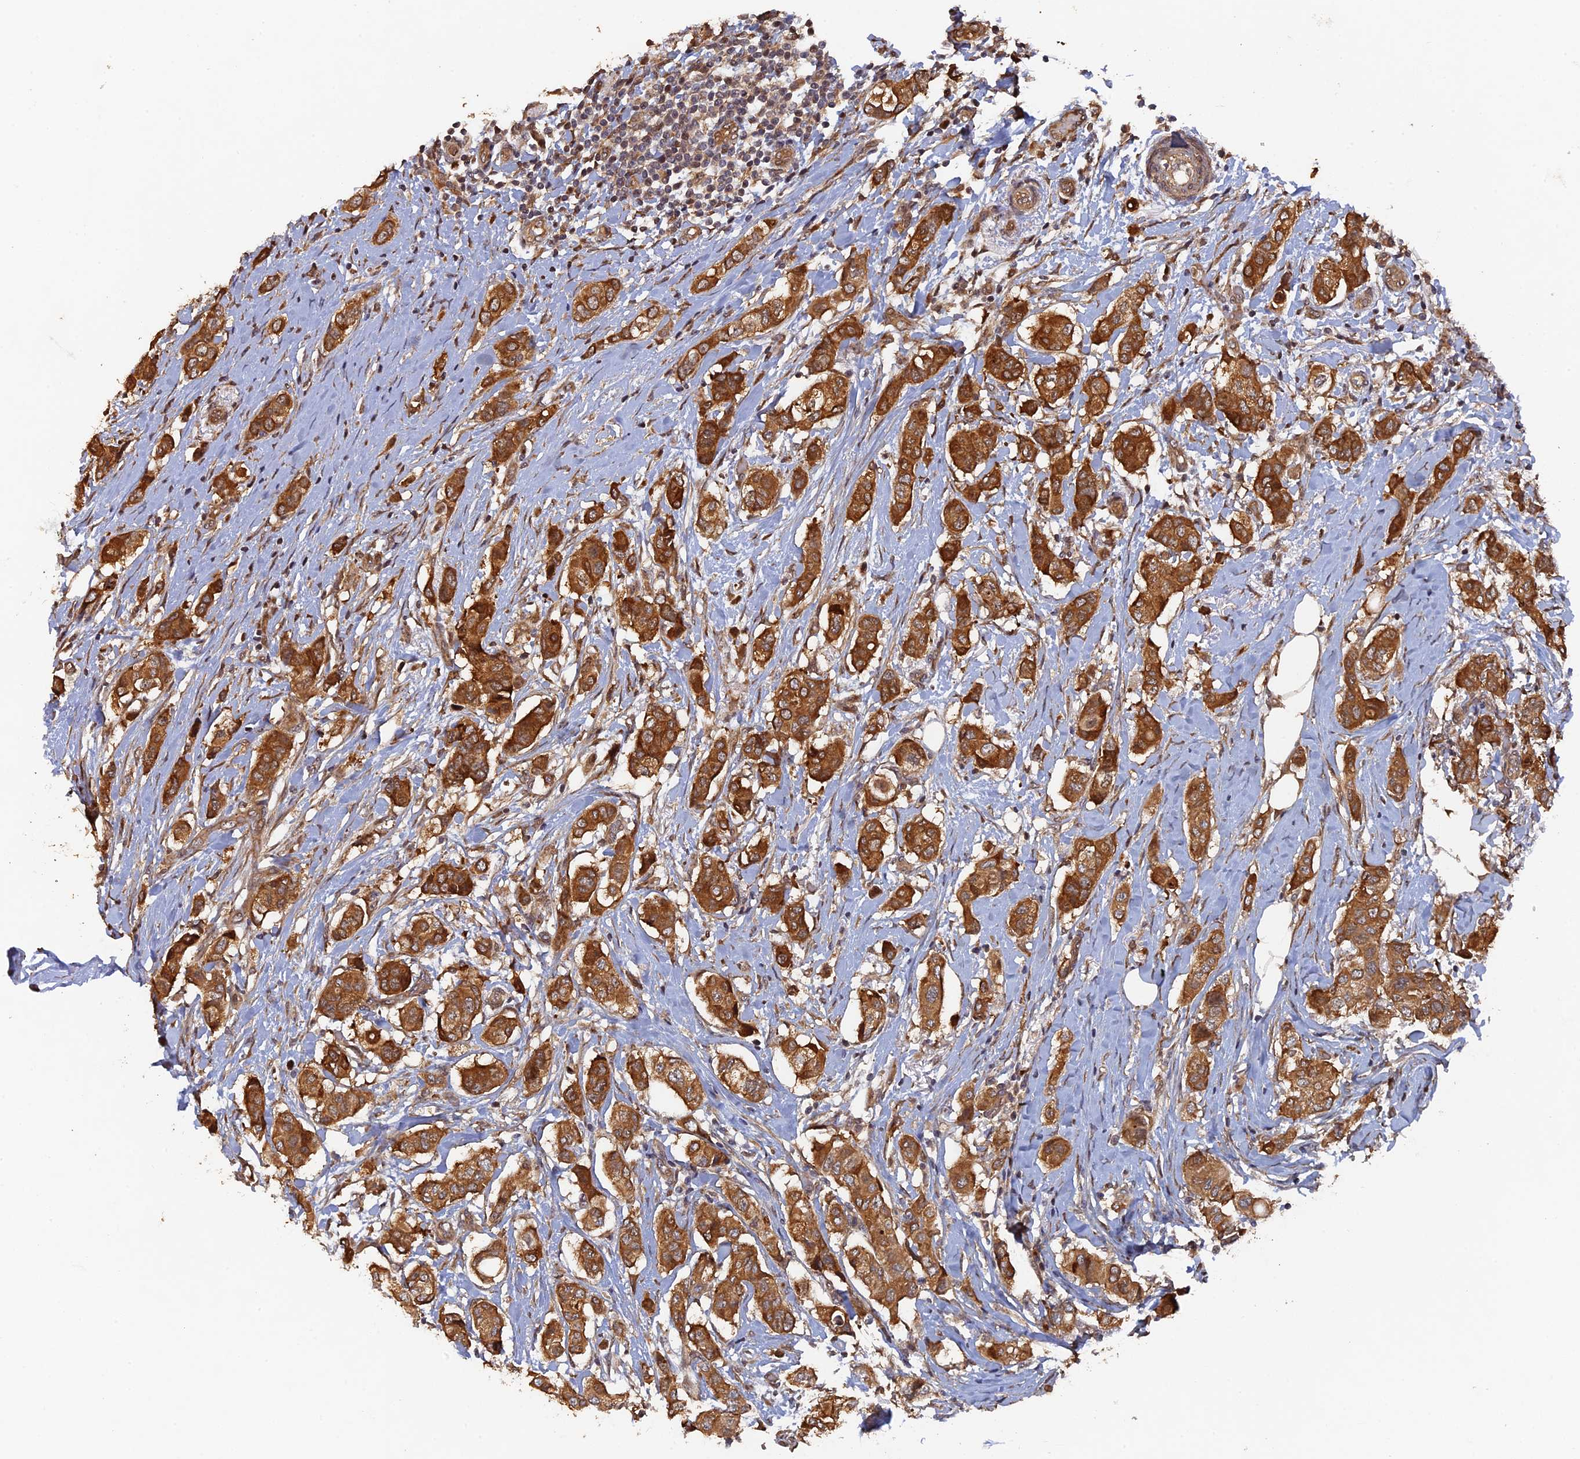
{"staining": {"intensity": "strong", "quantity": ">75%", "location": "cytoplasmic/membranous"}, "tissue": "breast cancer", "cell_type": "Tumor cells", "image_type": "cancer", "snomed": [{"axis": "morphology", "description": "Lobular carcinoma"}, {"axis": "topography", "description": "Breast"}], "caption": "Protein expression analysis of human breast lobular carcinoma reveals strong cytoplasmic/membranous staining in about >75% of tumor cells. Using DAB (3,3'-diaminobenzidine) (brown) and hematoxylin (blue) stains, captured at high magnification using brightfield microscopy.", "gene": "VPS37C", "patient": {"sex": "female", "age": 51}}